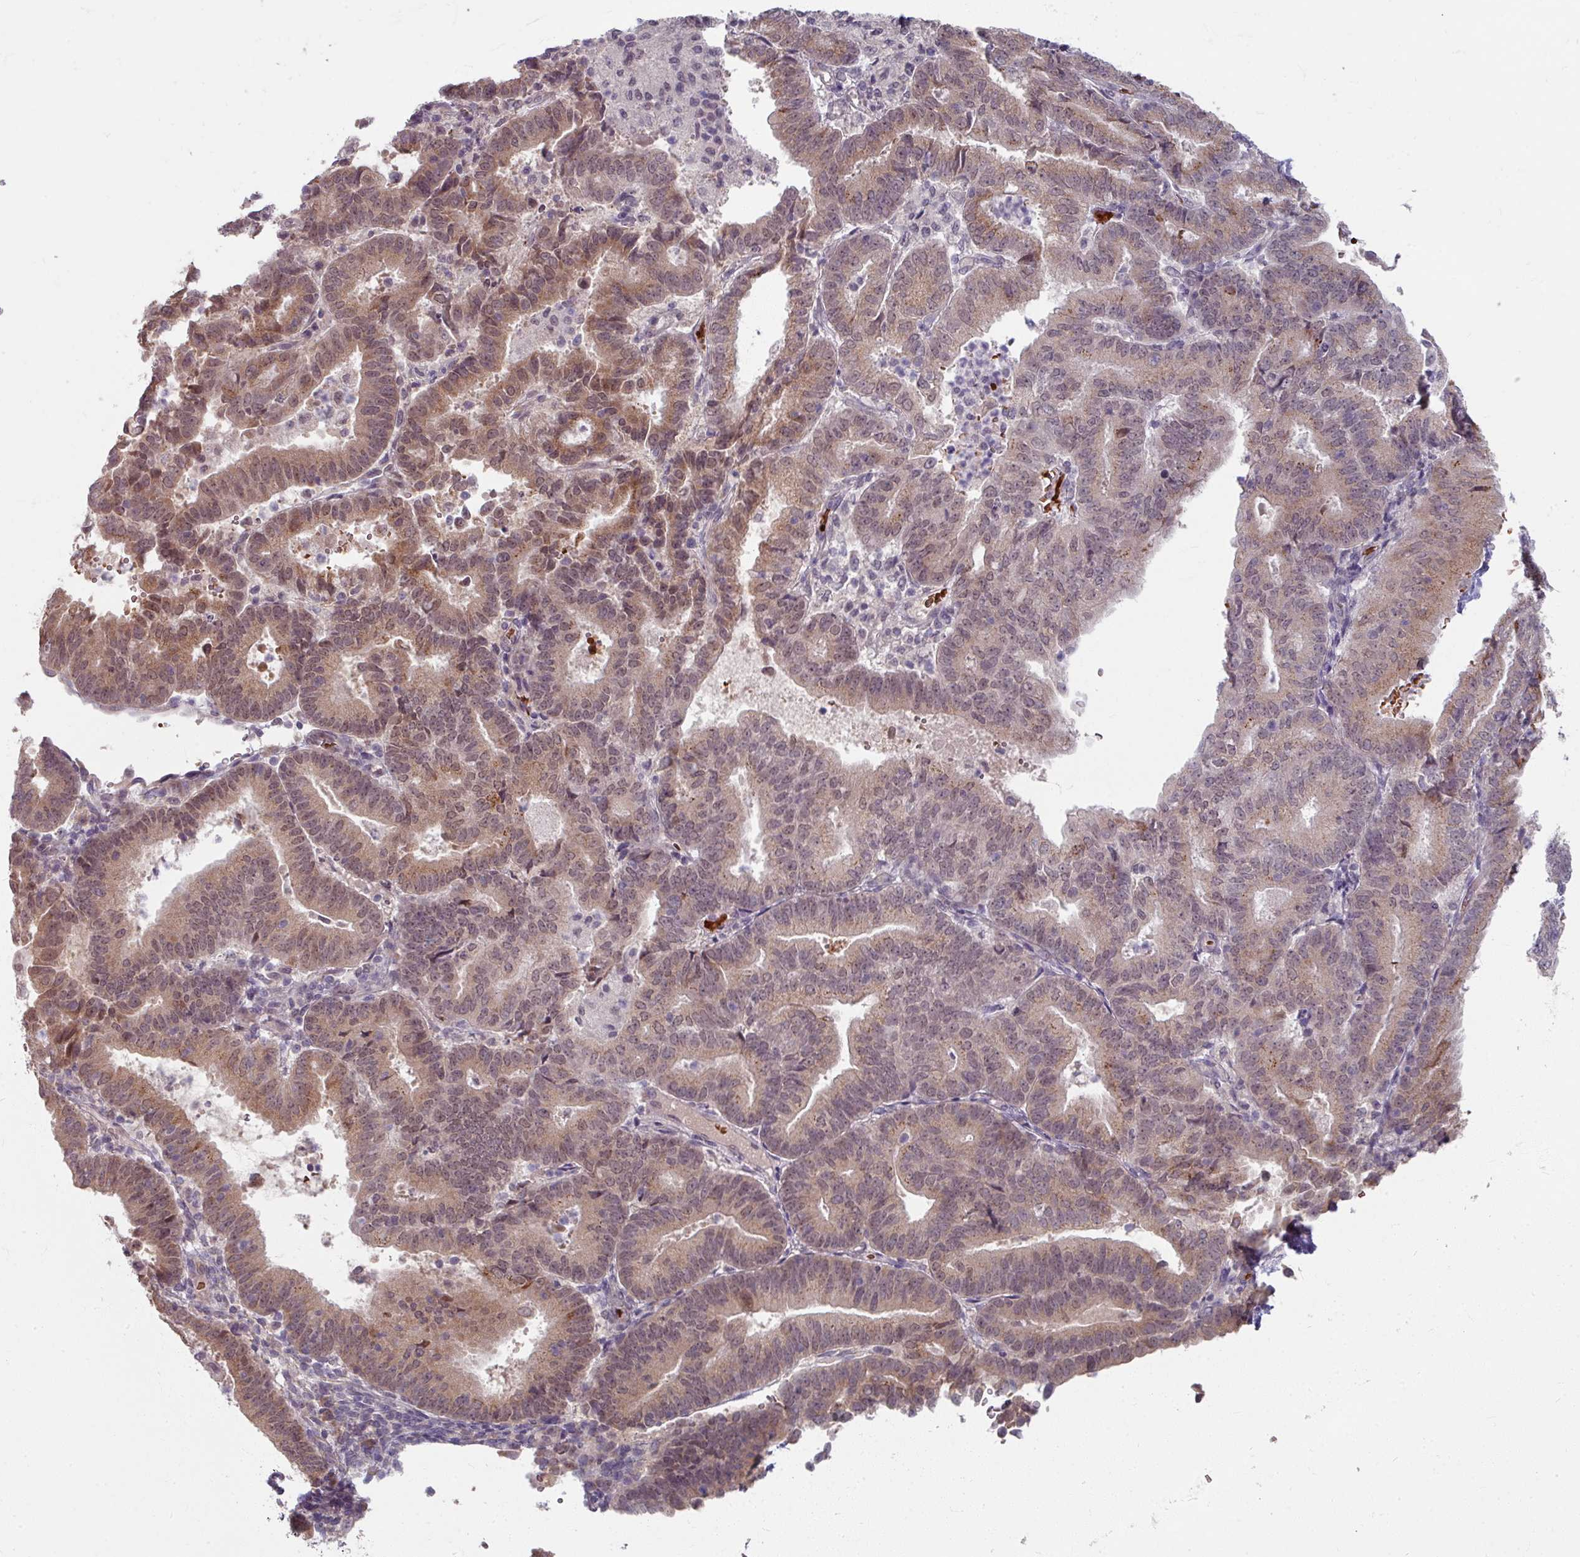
{"staining": {"intensity": "moderate", "quantity": ">75%", "location": "cytoplasmic/membranous,nuclear"}, "tissue": "endometrial cancer", "cell_type": "Tumor cells", "image_type": "cancer", "snomed": [{"axis": "morphology", "description": "Adenocarcinoma, NOS"}, {"axis": "topography", "description": "Endometrium"}], "caption": "The image demonstrates staining of endometrial cancer (adenocarcinoma), revealing moderate cytoplasmic/membranous and nuclear protein staining (brown color) within tumor cells. (IHC, brightfield microscopy, high magnification).", "gene": "KMT5C", "patient": {"sex": "female", "age": 70}}